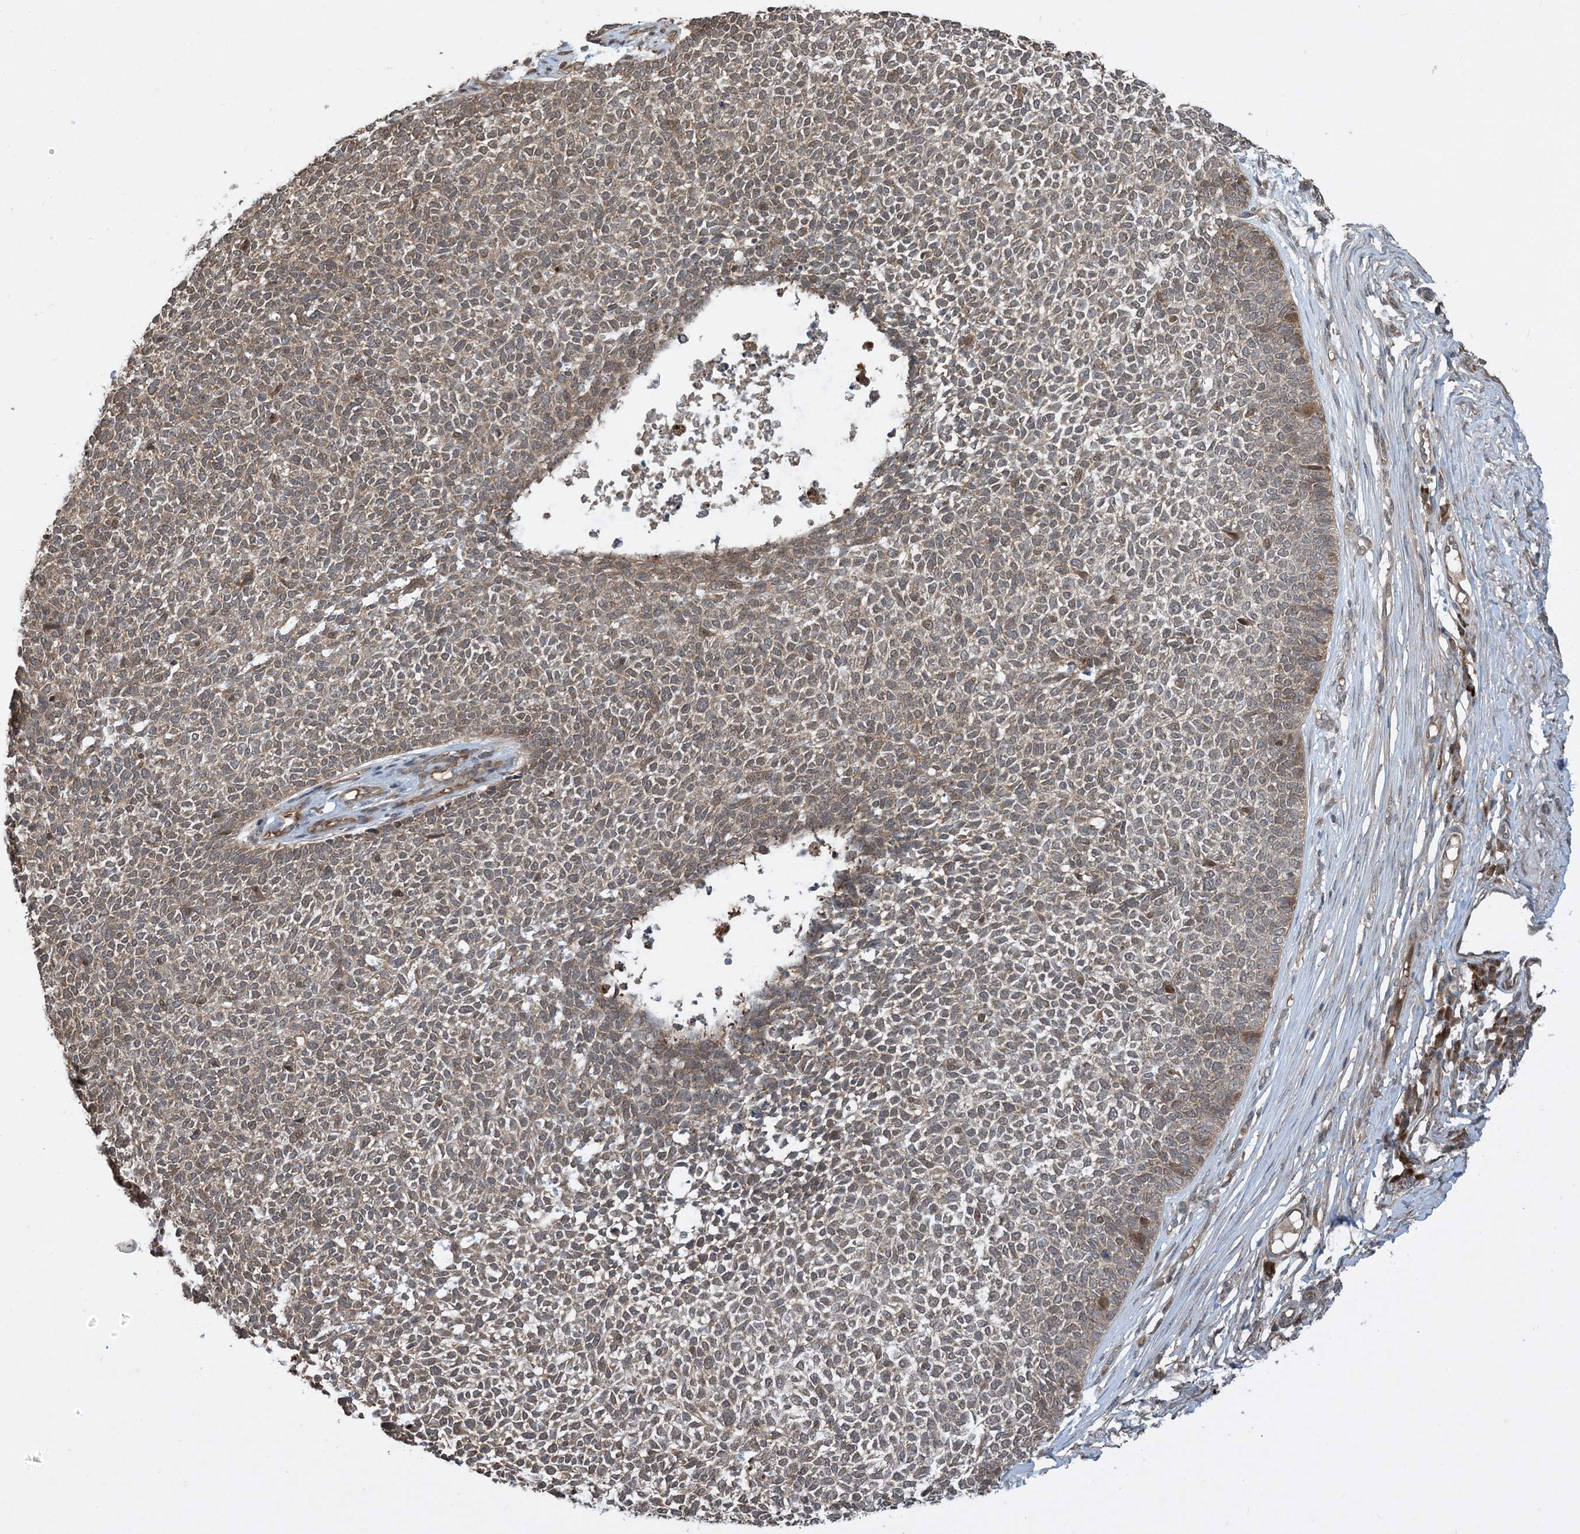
{"staining": {"intensity": "weak", "quantity": "25%-75%", "location": "cytoplasmic/membranous"}, "tissue": "skin cancer", "cell_type": "Tumor cells", "image_type": "cancer", "snomed": [{"axis": "morphology", "description": "Basal cell carcinoma"}, {"axis": "topography", "description": "Skin"}], "caption": "Tumor cells display low levels of weak cytoplasmic/membranous positivity in about 25%-75% of cells in human skin cancer.", "gene": "PUSL1", "patient": {"sex": "female", "age": 84}}